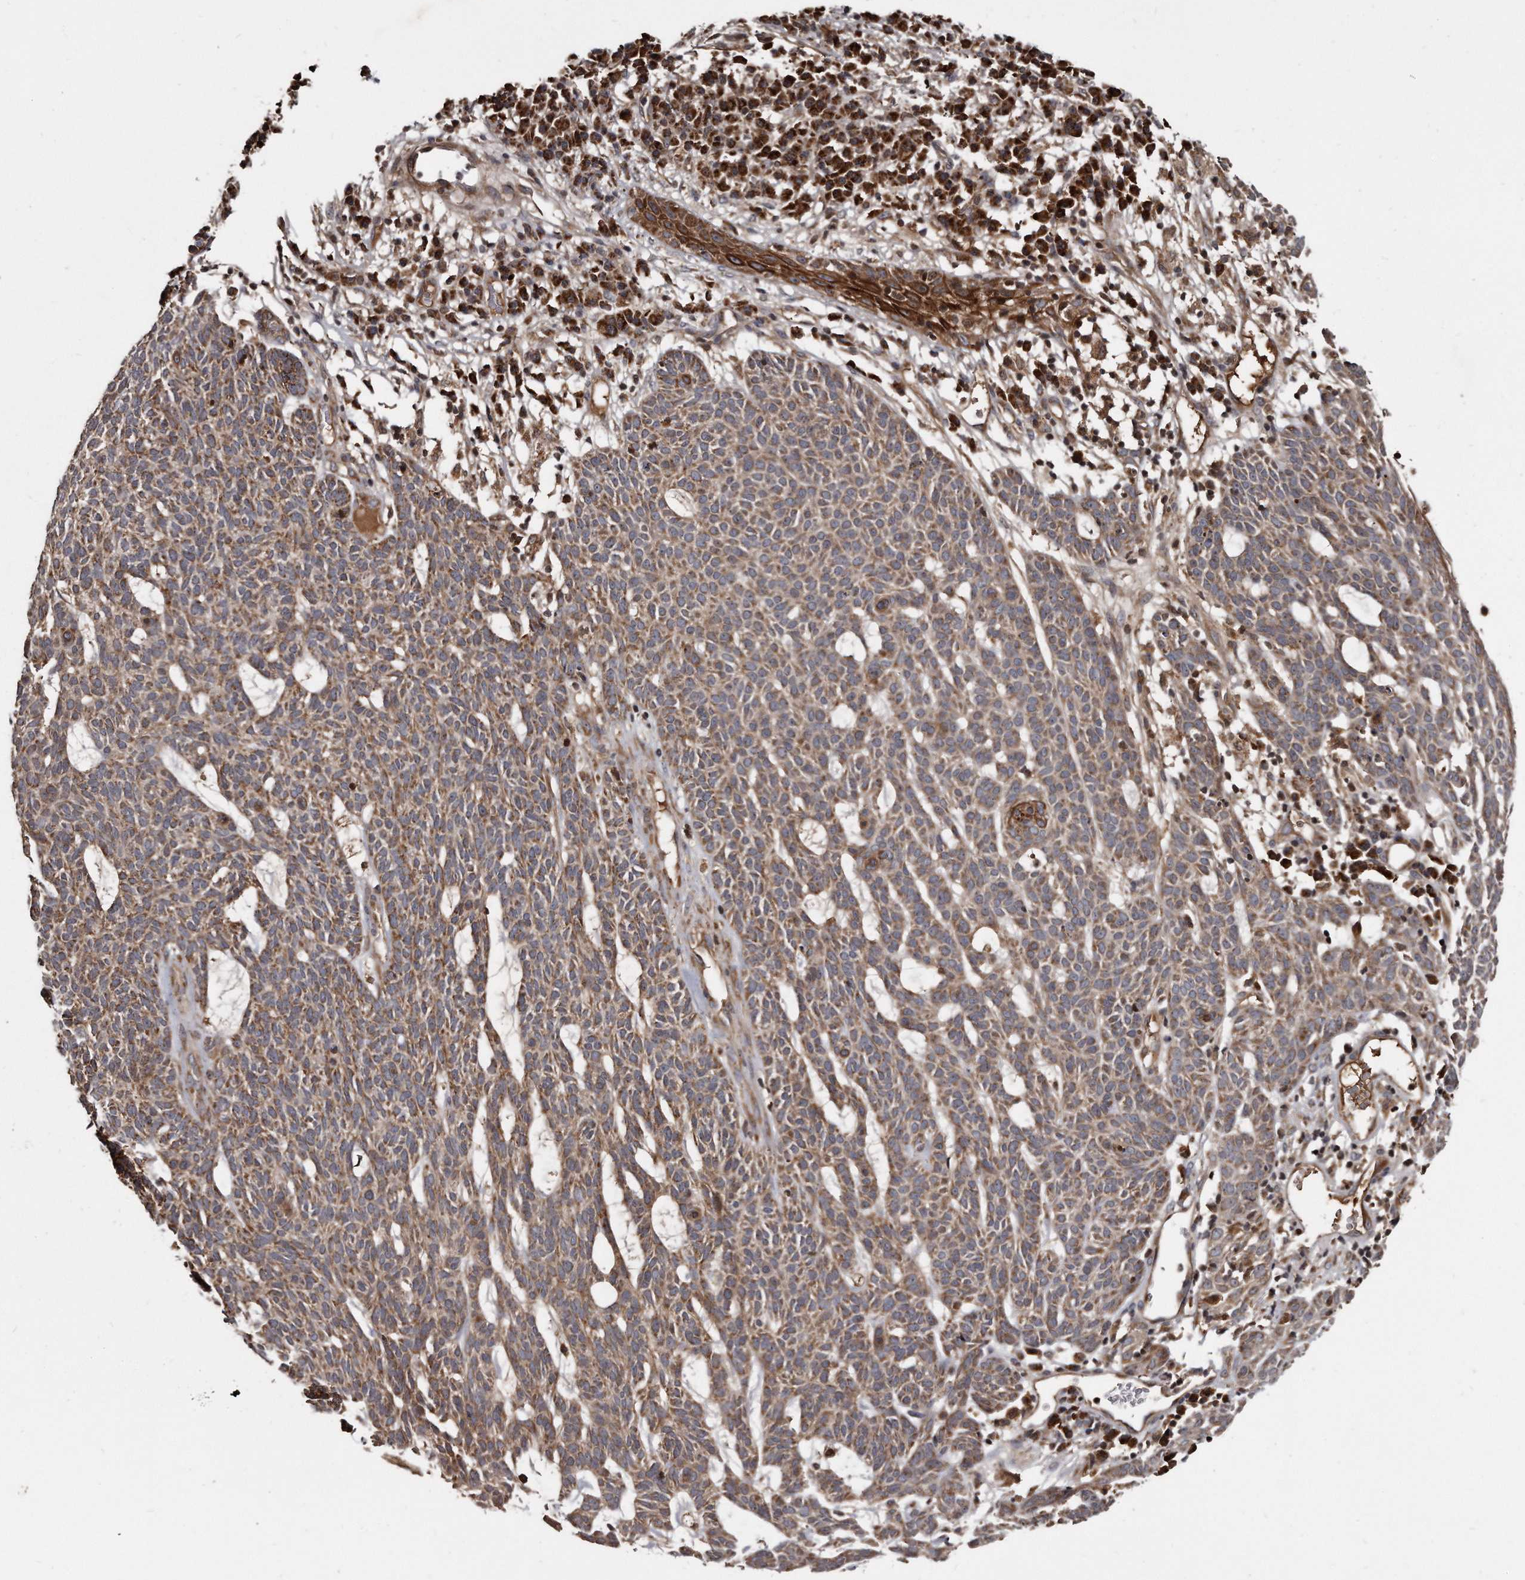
{"staining": {"intensity": "moderate", "quantity": ">75%", "location": "cytoplasmic/membranous"}, "tissue": "skin cancer", "cell_type": "Tumor cells", "image_type": "cancer", "snomed": [{"axis": "morphology", "description": "Squamous cell carcinoma, NOS"}, {"axis": "topography", "description": "Skin"}], "caption": "Immunohistochemical staining of human skin cancer (squamous cell carcinoma) exhibits medium levels of moderate cytoplasmic/membranous protein positivity in about >75% of tumor cells. Using DAB (3,3'-diaminobenzidine) (brown) and hematoxylin (blue) stains, captured at high magnification using brightfield microscopy.", "gene": "FAM136A", "patient": {"sex": "female", "age": 90}}